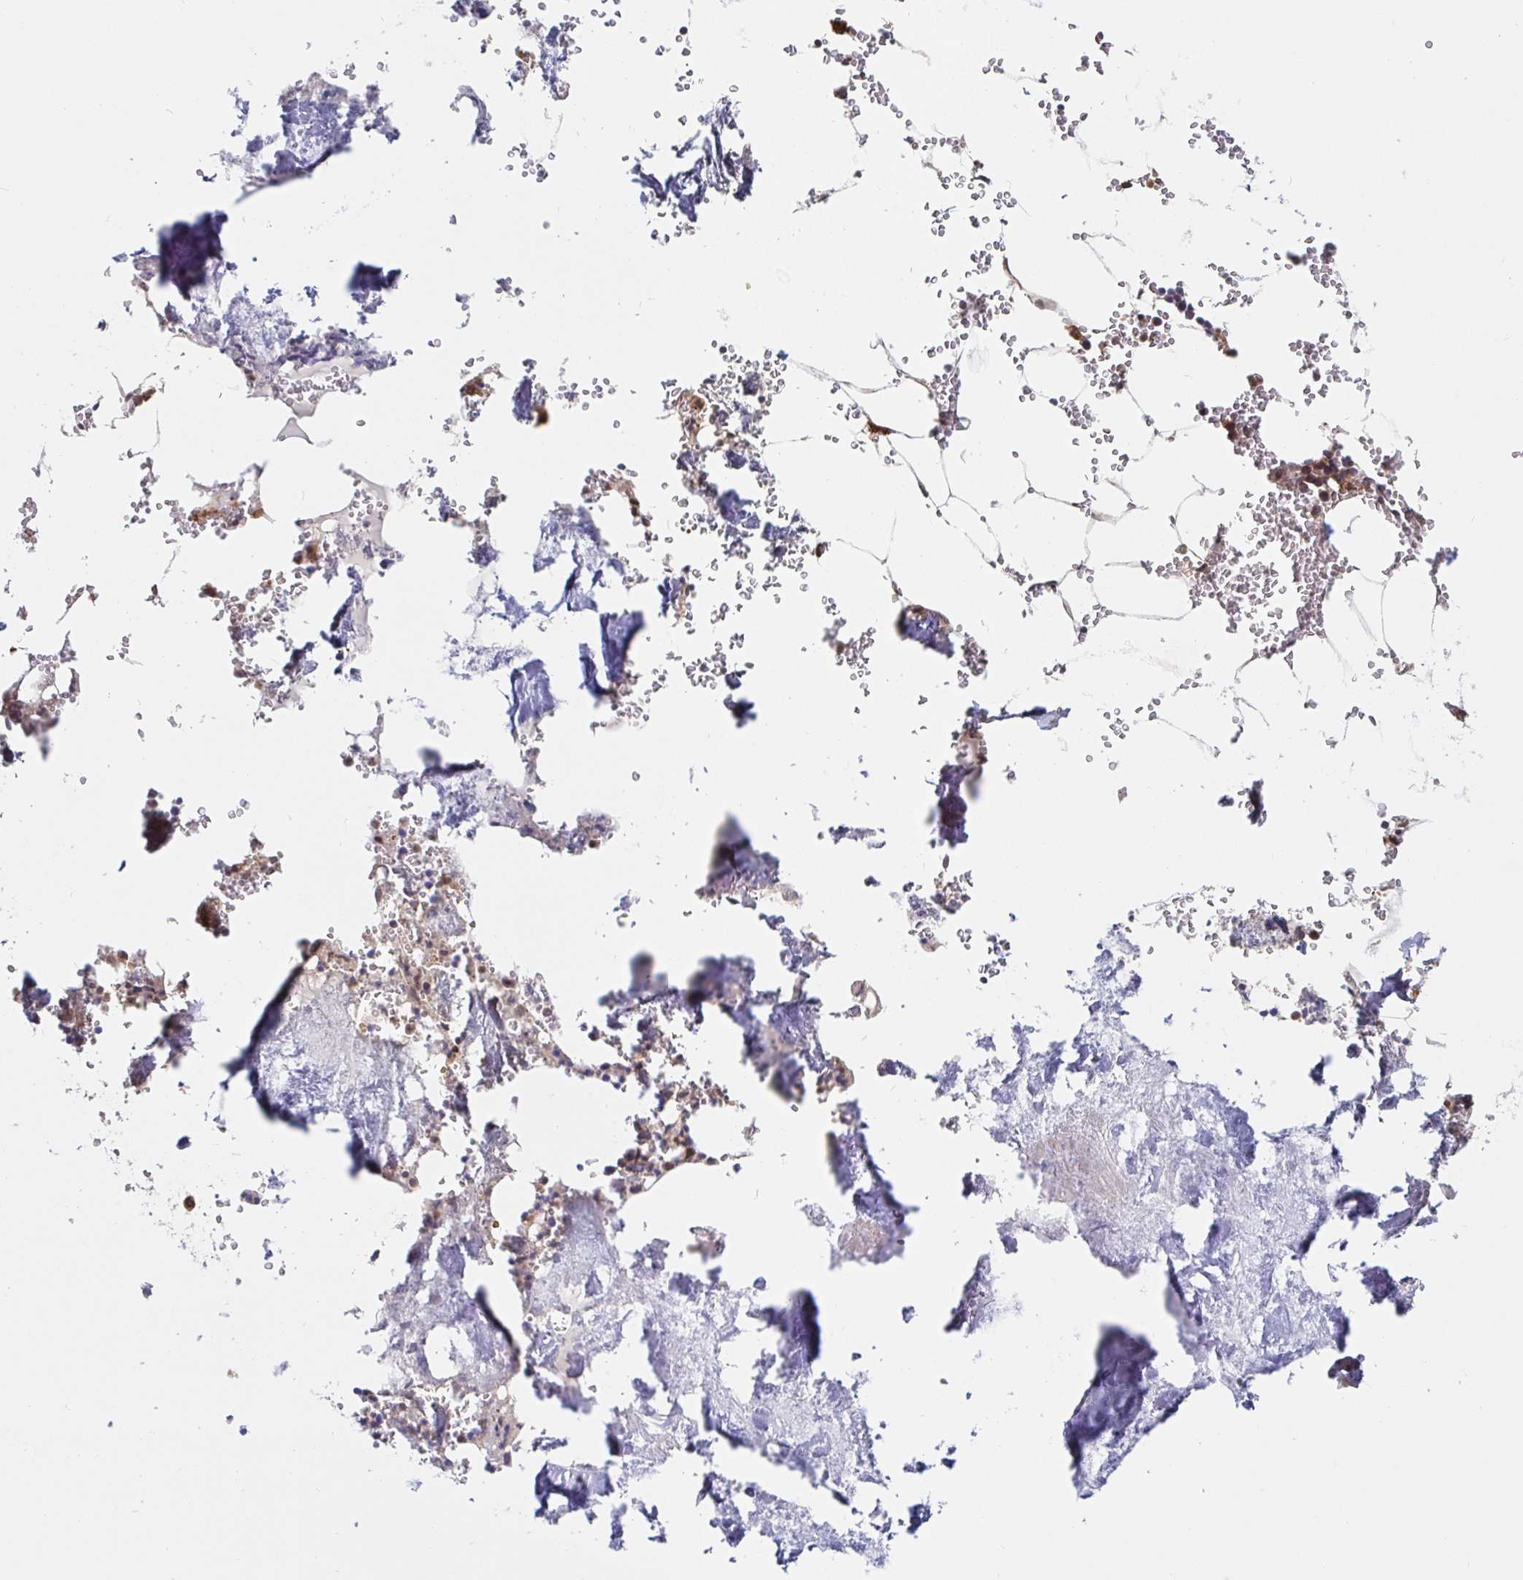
{"staining": {"intensity": "moderate", "quantity": "<25%", "location": "cytoplasmic/membranous"}, "tissue": "bone marrow", "cell_type": "Hematopoietic cells", "image_type": "normal", "snomed": [{"axis": "morphology", "description": "Normal tissue, NOS"}, {"axis": "topography", "description": "Bone marrow"}], "caption": "This micrograph exhibits immunohistochemistry (IHC) staining of benign human bone marrow, with low moderate cytoplasmic/membranous expression in approximately <25% of hematopoietic cells.", "gene": "ALG1L2", "patient": {"sex": "male", "age": 54}}